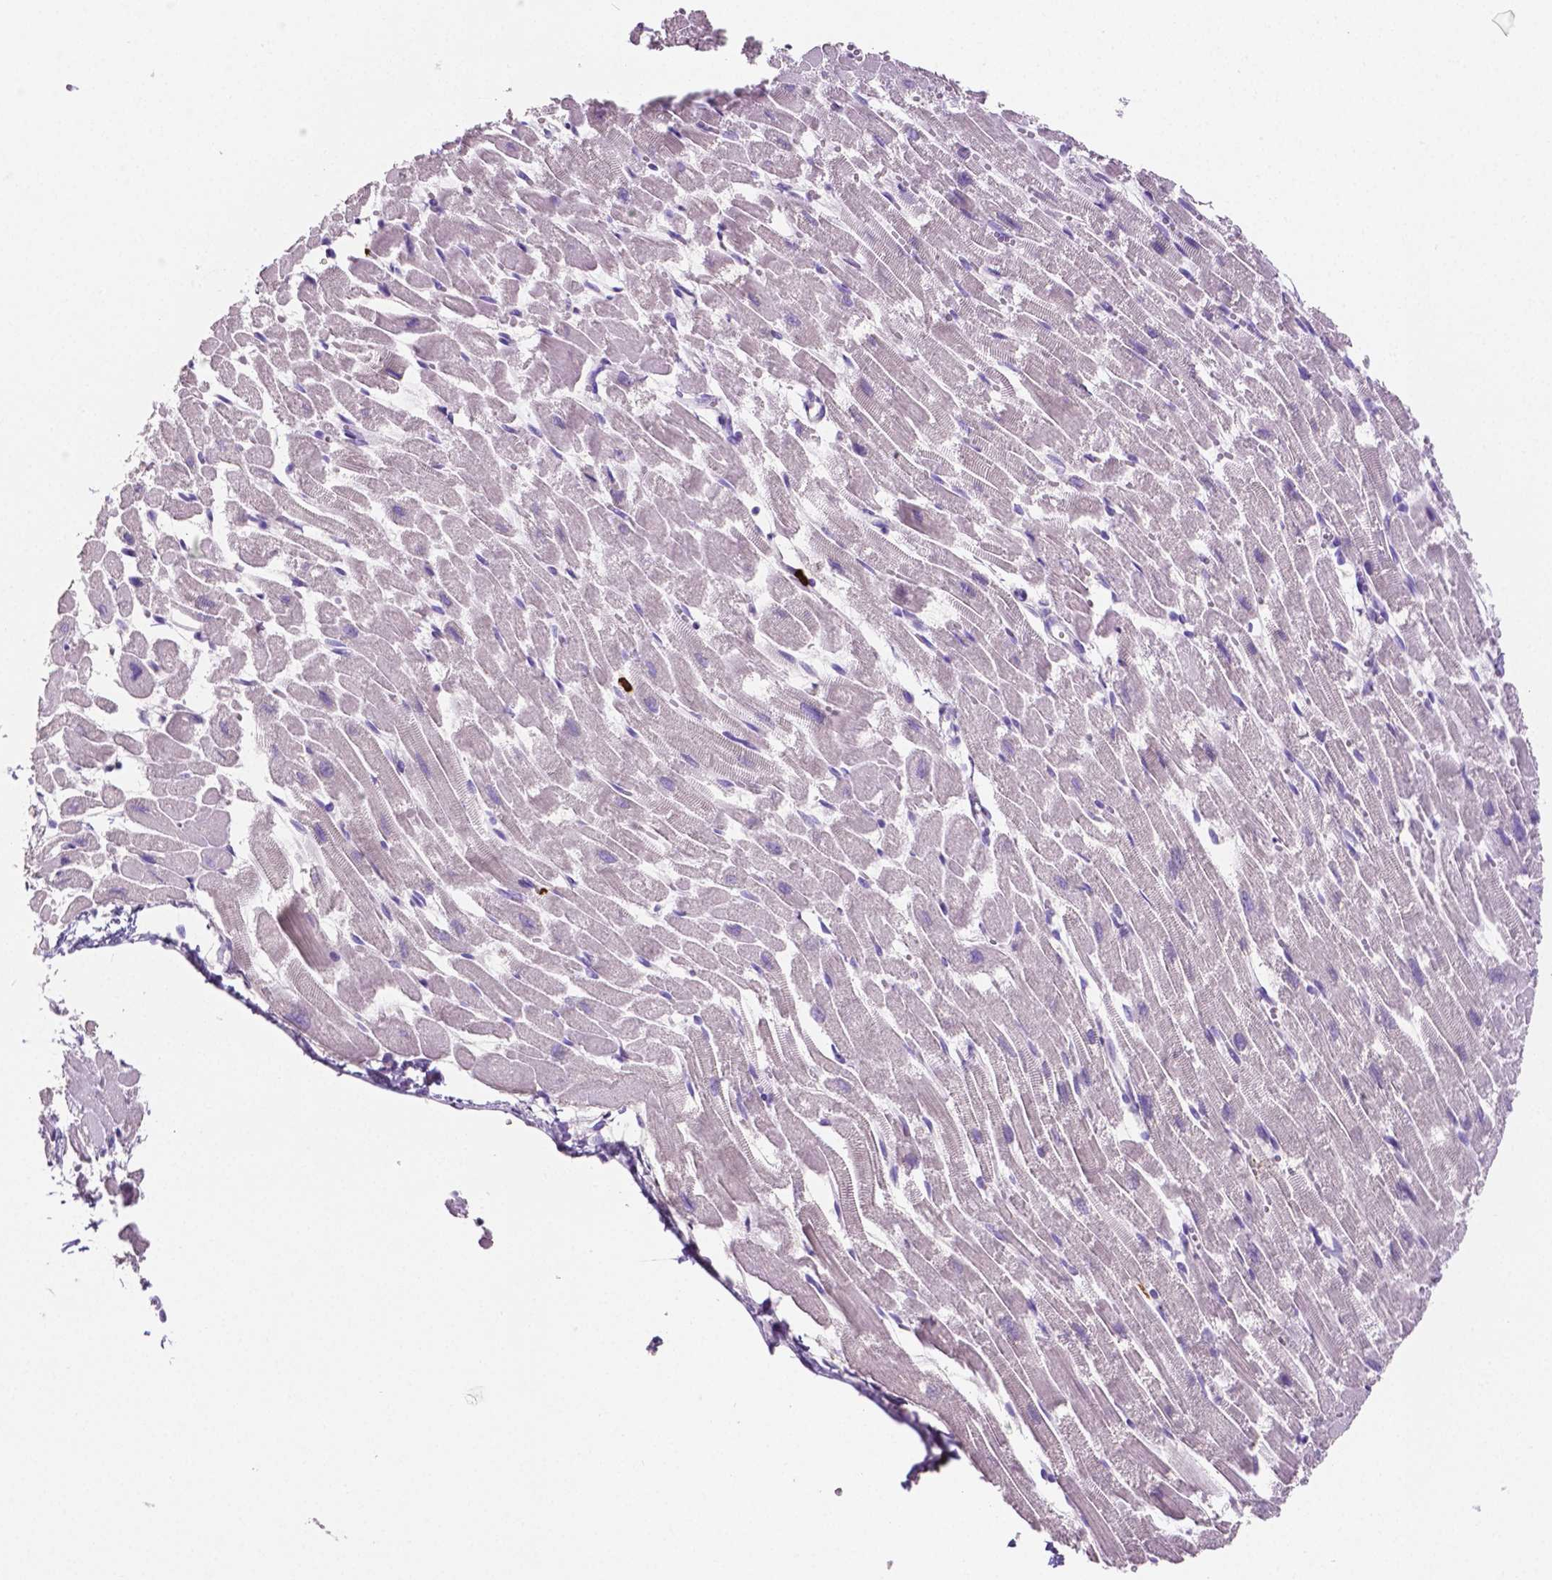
{"staining": {"intensity": "negative", "quantity": "none", "location": "none"}, "tissue": "heart muscle", "cell_type": "Cardiomyocytes", "image_type": "normal", "snomed": [{"axis": "morphology", "description": "Normal tissue, NOS"}, {"axis": "topography", "description": "Heart"}], "caption": "Protein analysis of unremarkable heart muscle displays no significant expression in cardiomyocytes. (Brightfield microscopy of DAB (3,3'-diaminobenzidine) IHC at high magnification).", "gene": "MMP9", "patient": {"sex": "female", "age": 52}}